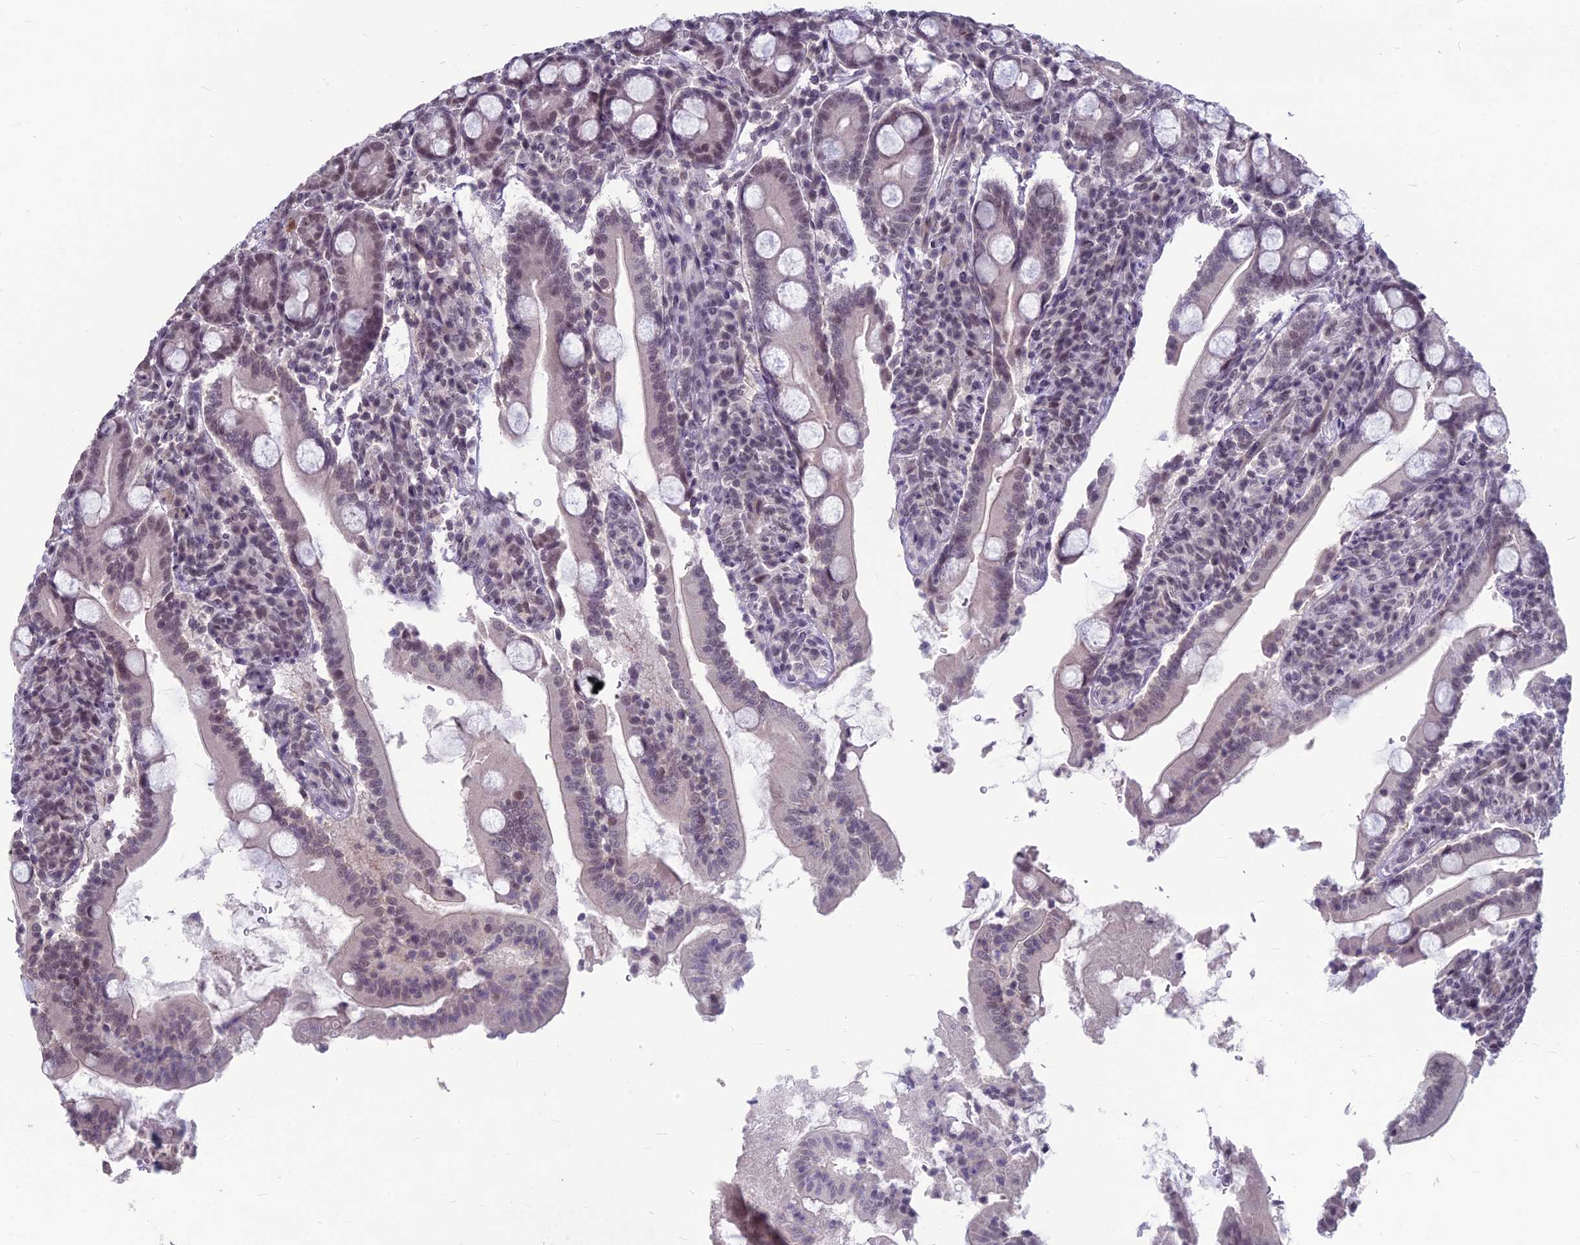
{"staining": {"intensity": "moderate", "quantity": "25%-75%", "location": "nuclear"}, "tissue": "duodenum", "cell_type": "Glandular cells", "image_type": "normal", "snomed": [{"axis": "morphology", "description": "Normal tissue, NOS"}, {"axis": "topography", "description": "Duodenum"}], "caption": "Approximately 25%-75% of glandular cells in benign duodenum exhibit moderate nuclear protein staining as visualized by brown immunohistochemical staining.", "gene": "KAT7", "patient": {"sex": "male", "age": 35}}